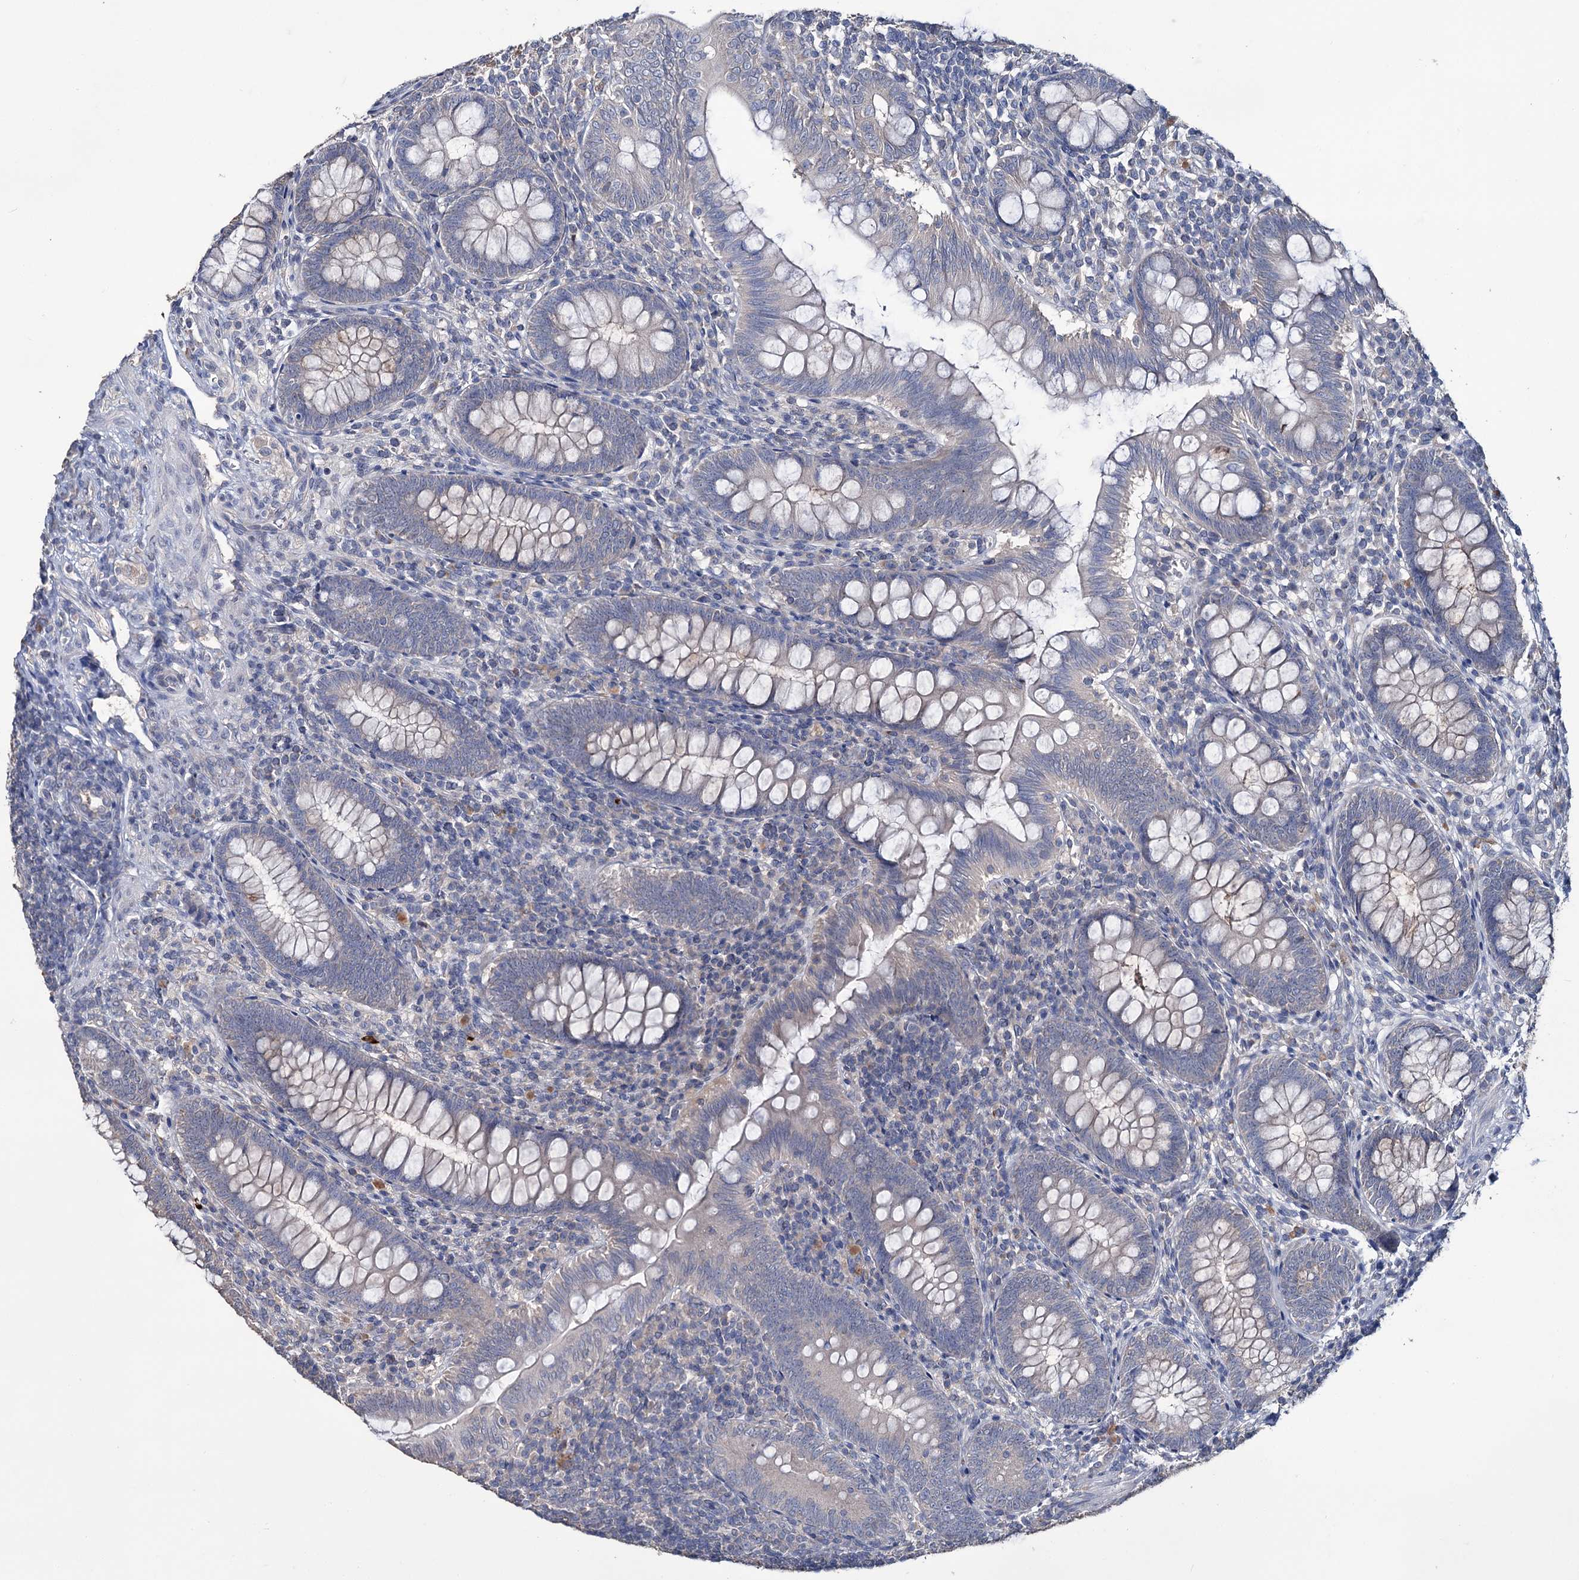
{"staining": {"intensity": "negative", "quantity": "none", "location": "none"}, "tissue": "appendix", "cell_type": "Glandular cells", "image_type": "normal", "snomed": [{"axis": "morphology", "description": "Normal tissue, NOS"}, {"axis": "topography", "description": "Appendix"}], "caption": "IHC photomicrograph of unremarkable appendix: appendix stained with DAB (3,3'-diaminobenzidine) reveals no significant protein positivity in glandular cells. (DAB (3,3'-diaminobenzidine) immunohistochemistry, high magnification).", "gene": "EPB41L5", "patient": {"sex": "male", "age": 14}}